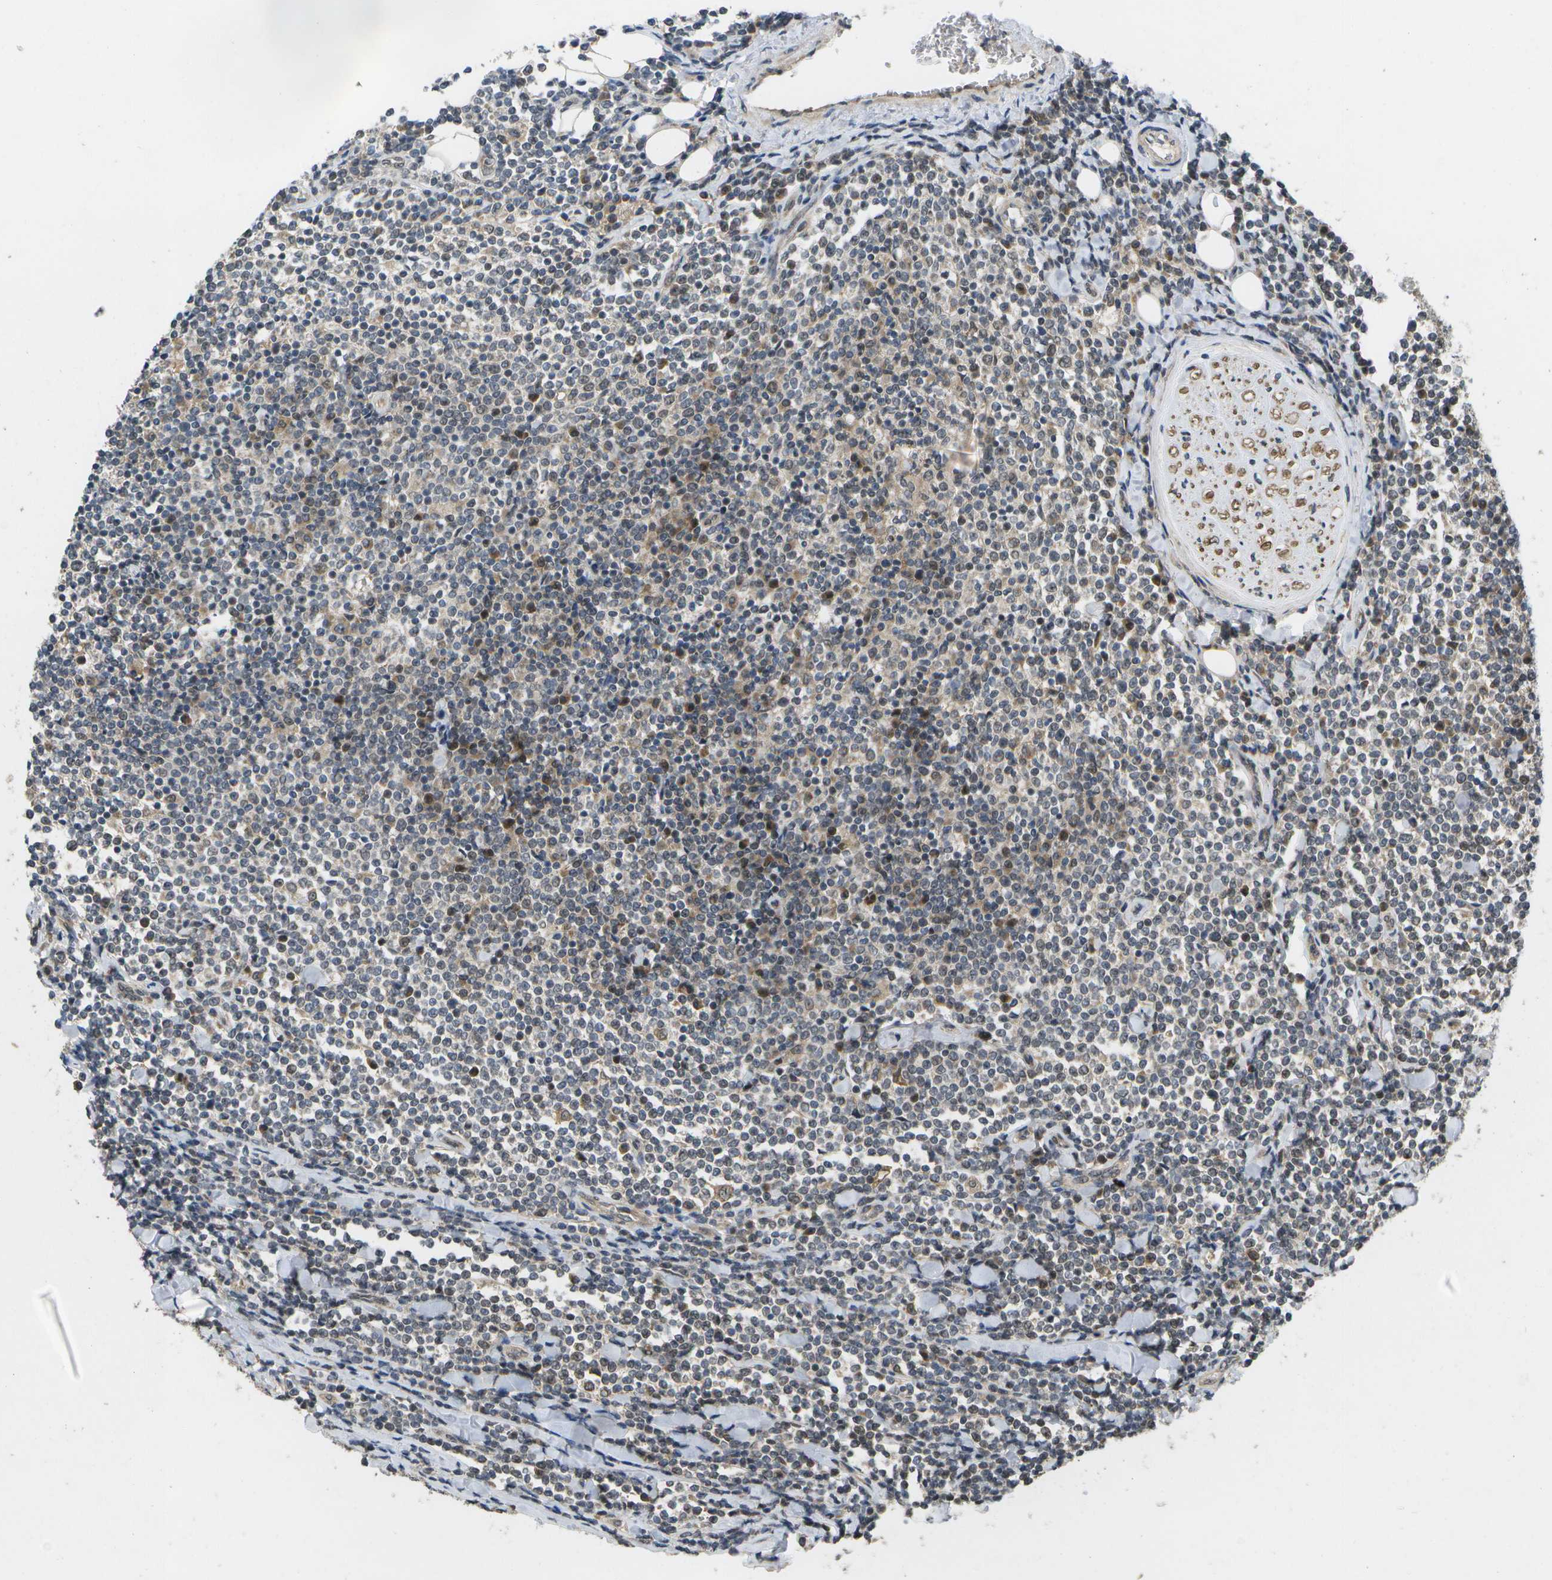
{"staining": {"intensity": "moderate", "quantity": "<25%", "location": "cytoplasmic/membranous"}, "tissue": "lymphoma", "cell_type": "Tumor cells", "image_type": "cancer", "snomed": [{"axis": "morphology", "description": "Malignant lymphoma, non-Hodgkin's type, Low grade"}, {"axis": "topography", "description": "Soft tissue"}], "caption": "Low-grade malignant lymphoma, non-Hodgkin's type stained with IHC shows moderate cytoplasmic/membranous staining in approximately <25% of tumor cells.", "gene": "ALAS1", "patient": {"sex": "male", "age": 92}}